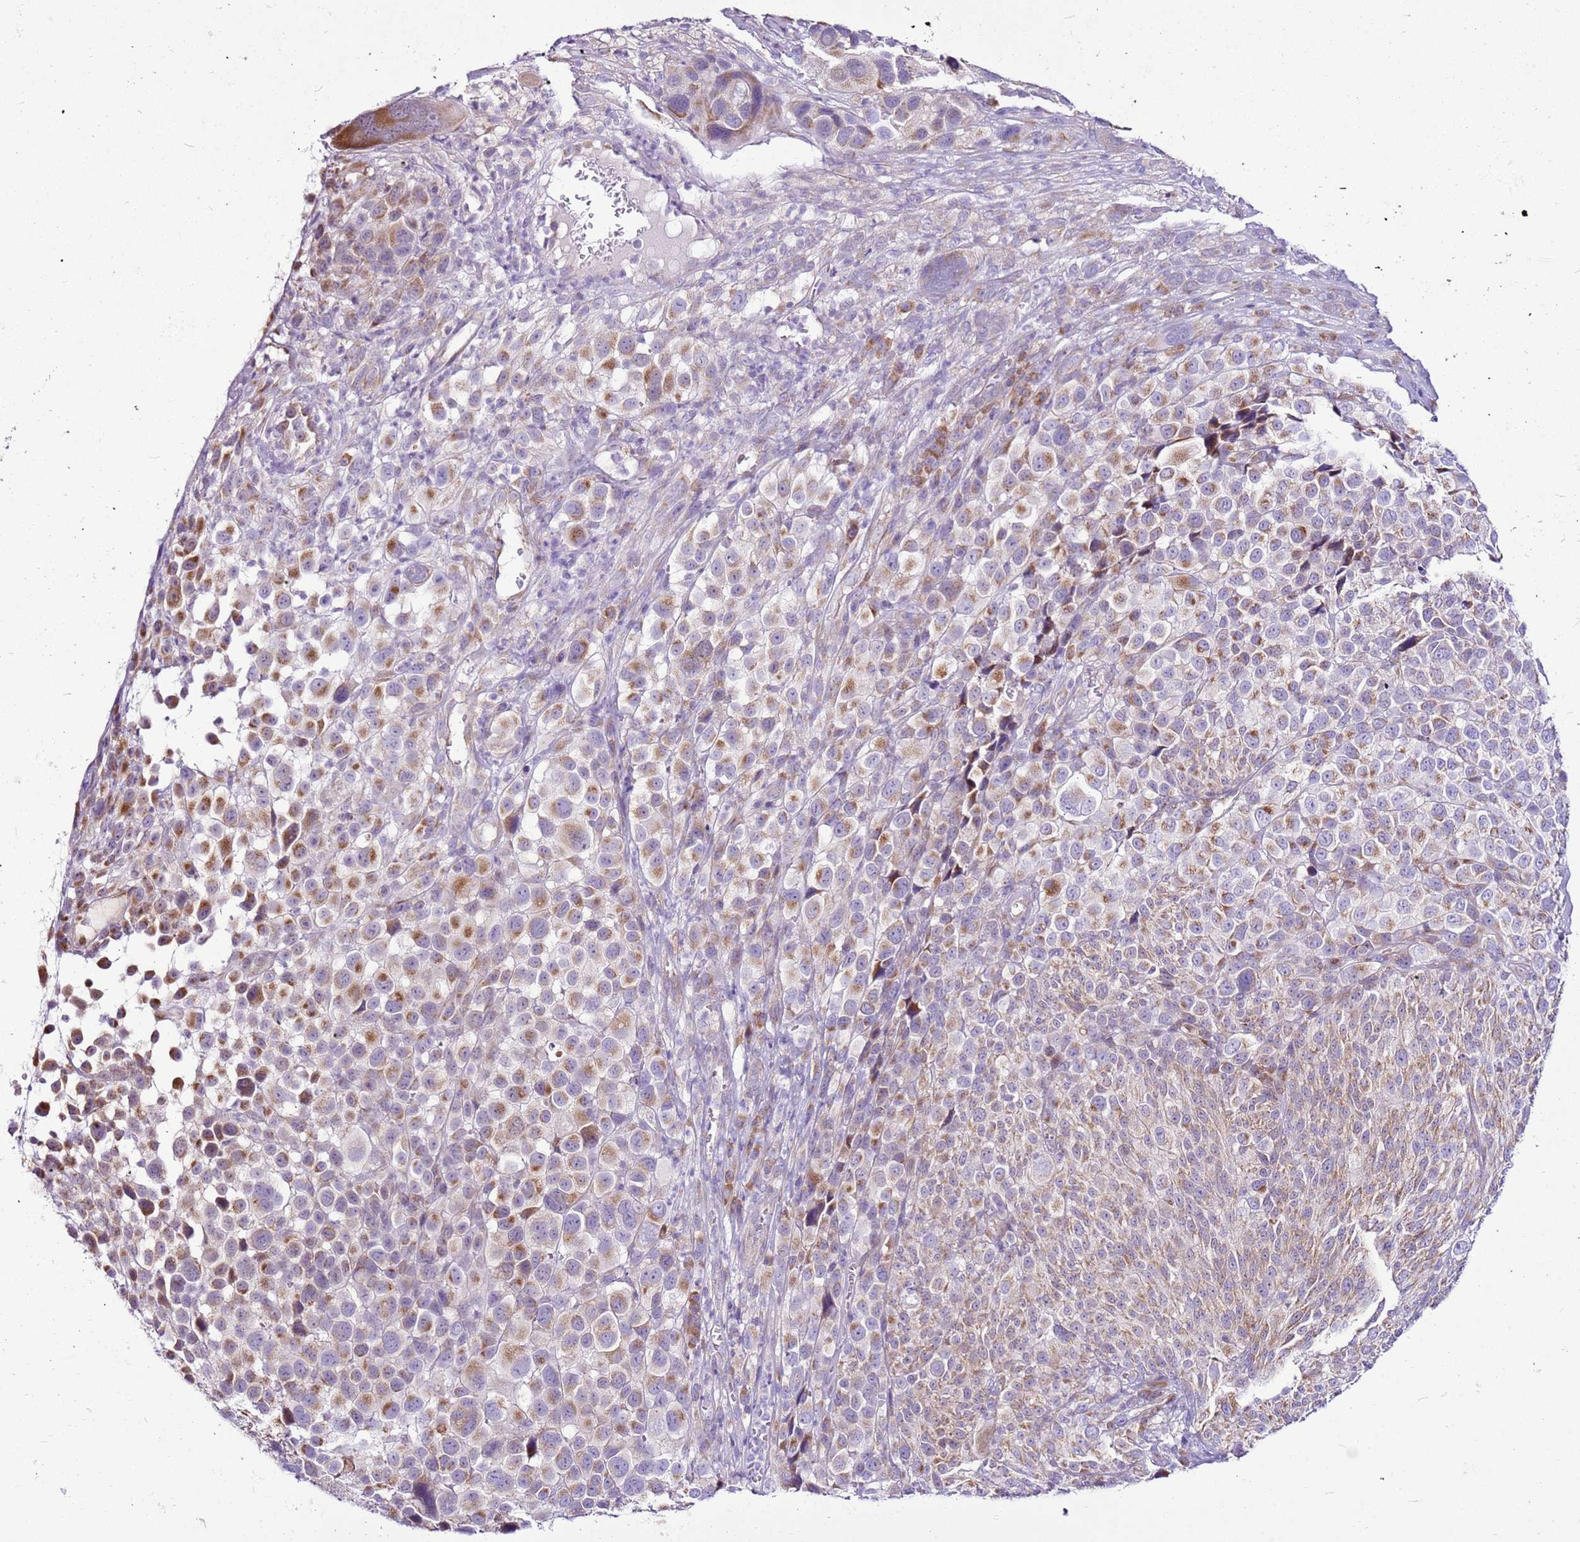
{"staining": {"intensity": "moderate", "quantity": ">75%", "location": "cytoplasmic/membranous"}, "tissue": "melanoma", "cell_type": "Tumor cells", "image_type": "cancer", "snomed": [{"axis": "morphology", "description": "Malignant melanoma, NOS"}, {"axis": "topography", "description": "Skin of trunk"}], "caption": "Immunohistochemistry (IHC) of human melanoma reveals medium levels of moderate cytoplasmic/membranous staining in about >75% of tumor cells.", "gene": "MRPL36", "patient": {"sex": "male", "age": 71}}